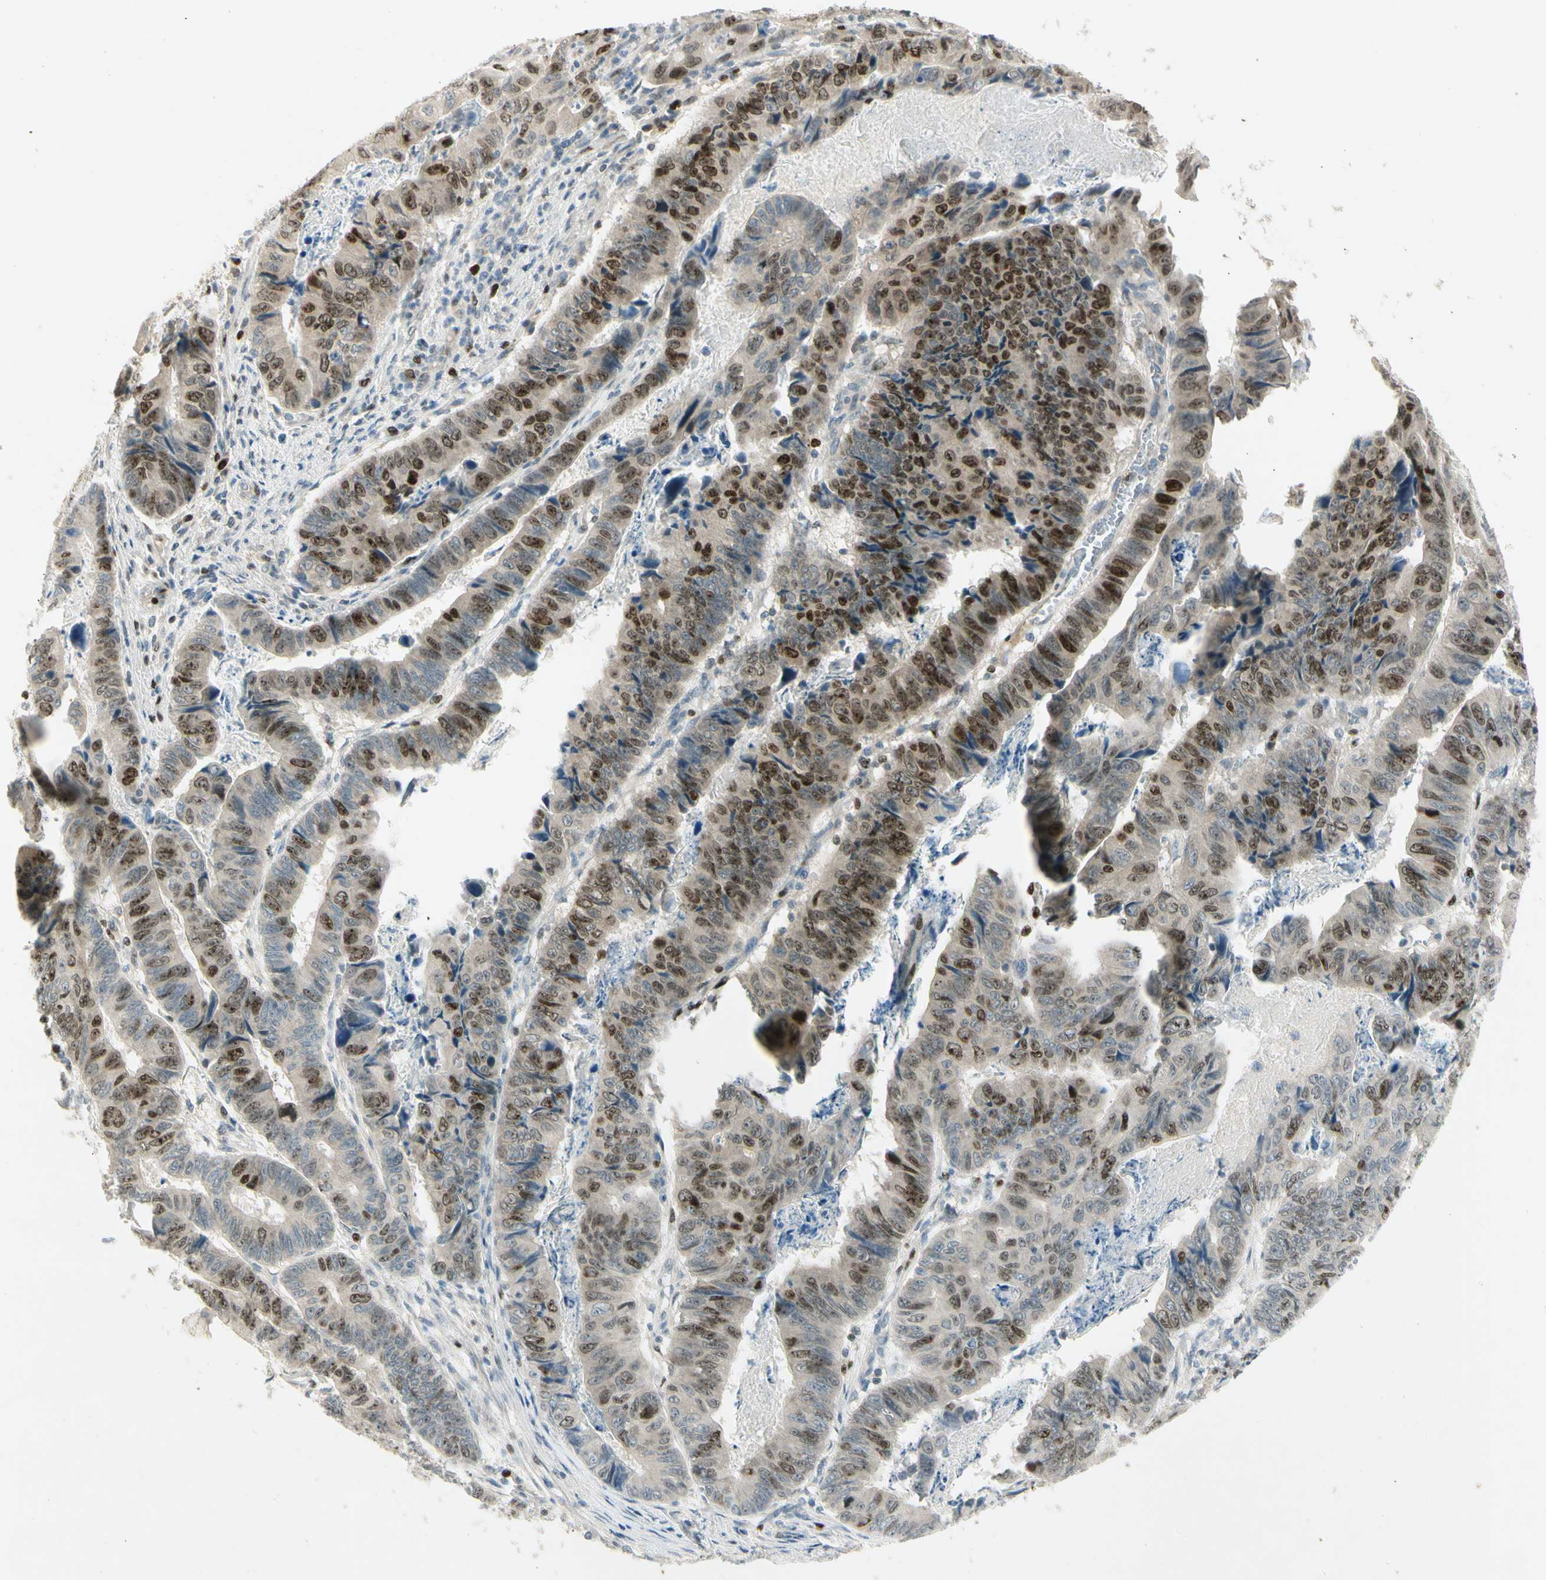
{"staining": {"intensity": "strong", "quantity": "25%-75%", "location": "nuclear"}, "tissue": "stomach cancer", "cell_type": "Tumor cells", "image_type": "cancer", "snomed": [{"axis": "morphology", "description": "Adenocarcinoma, NOS"}, {"axis": "topography", "description": "Stomach, lower"}], "caption": "Brown immunohistochemical staining in human stomach adenocarcinoma reveals strong nuclear positivity in about 25%-75% of tumor cells.", "gene": "PITX1", "patient": {"sex": "male", "age": 77}}